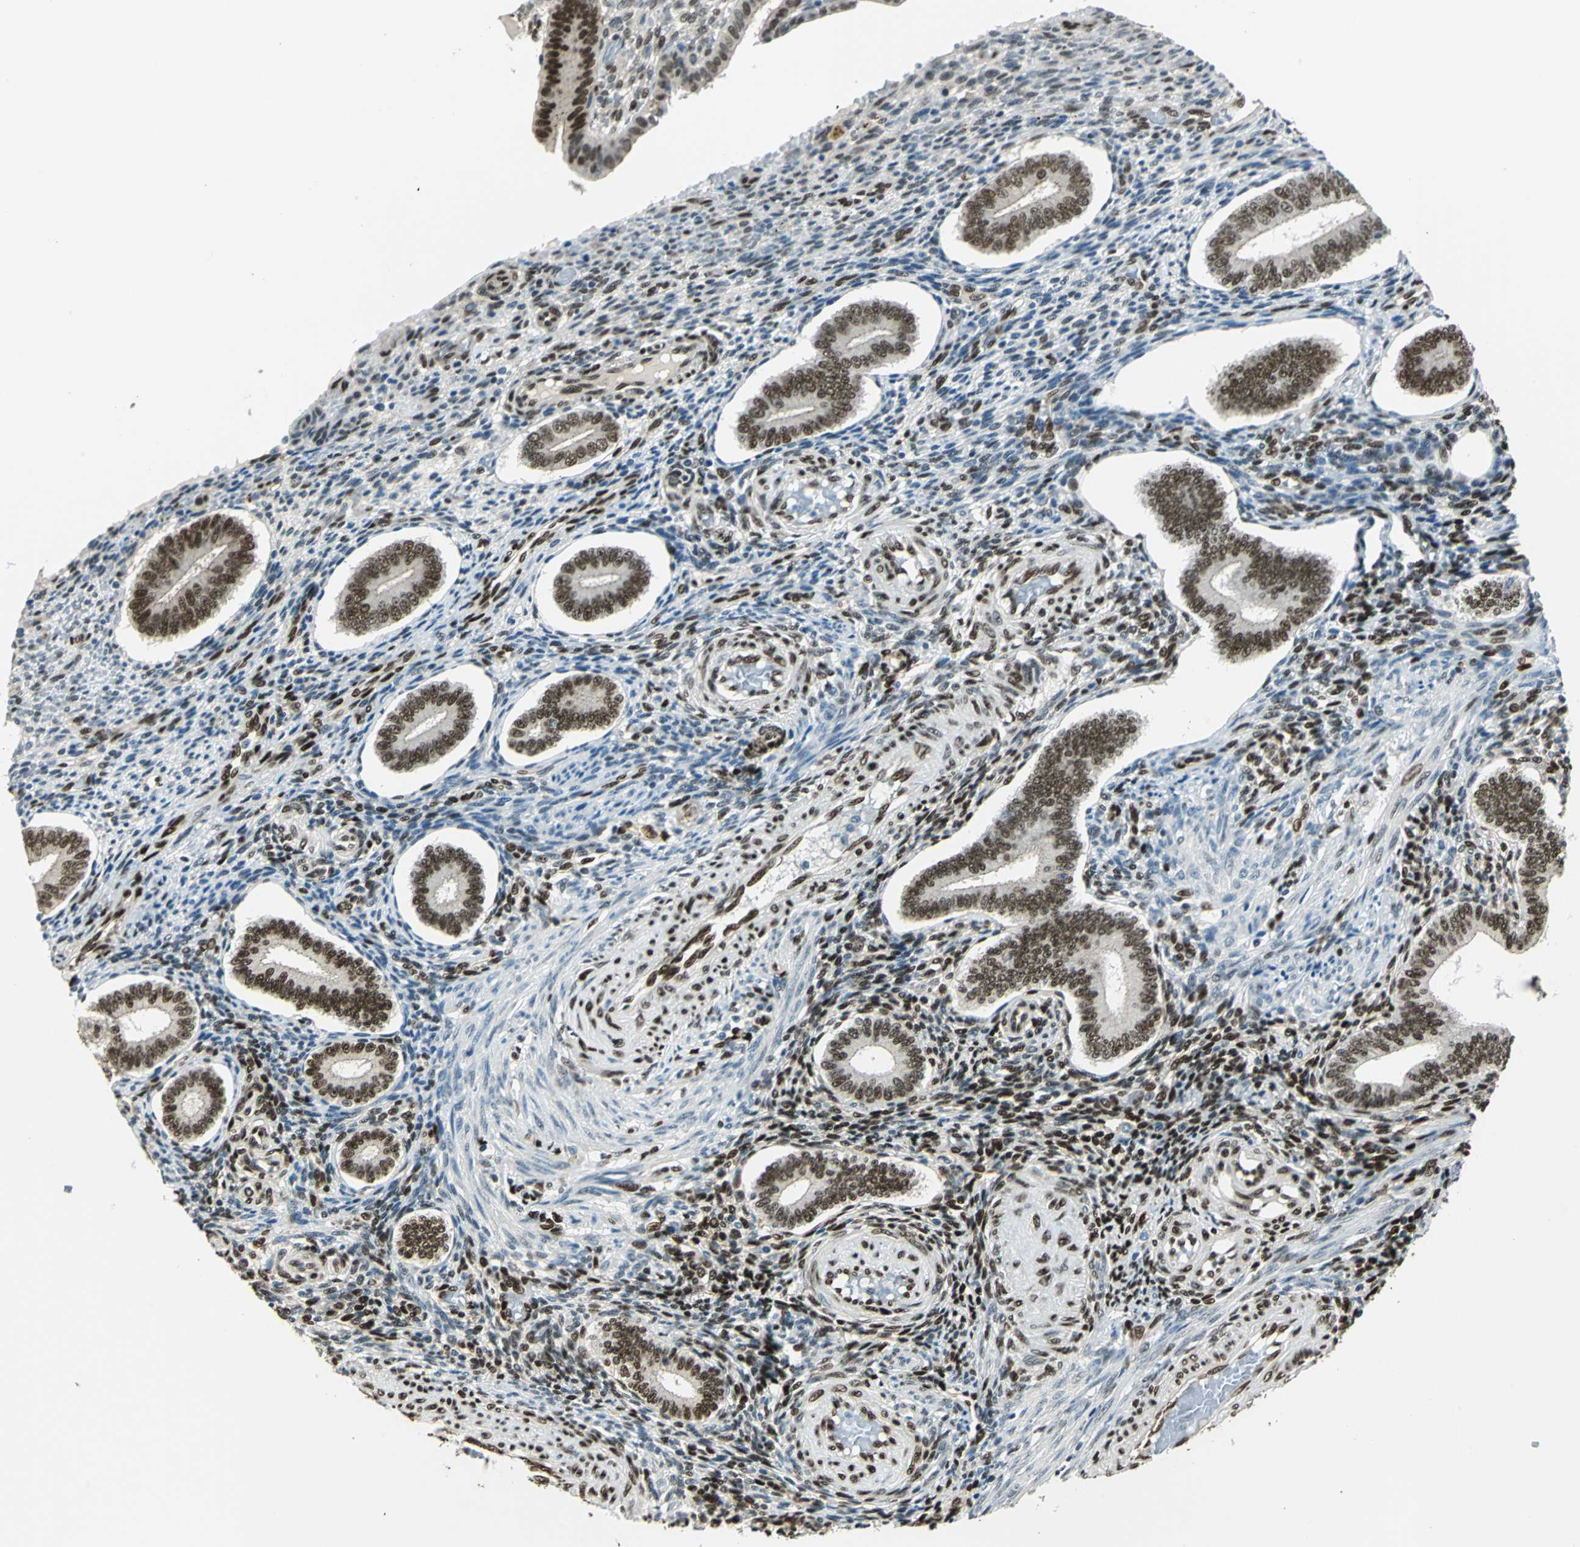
{"staining": {"intensity": "strong", "quantity": ">75%", "location": "nuclear"}, "tissue": "endometrium", "cell_type": "Cells in endometrial stroma", "image_type": "normal", "snomed": [{"axis": "morphology", "description": "Normal tissue, NOS"}, {"axis": "topography", "description": "Endometrium"}], "caption": "High-magnification brightfield microscopy of normal endometrium stained with DAB (3,3'-diaminobenzidine) (brown) and counterstained with hematoxylin (blue). cells in endometrial stroma exhibit strong nuclear expression is appreciated in about>75% of cells. (Brightfield microscopy of DAB IHC at high magnification).", "gene": "NFIA", "patient": {"sex": "female", "age": 42}}